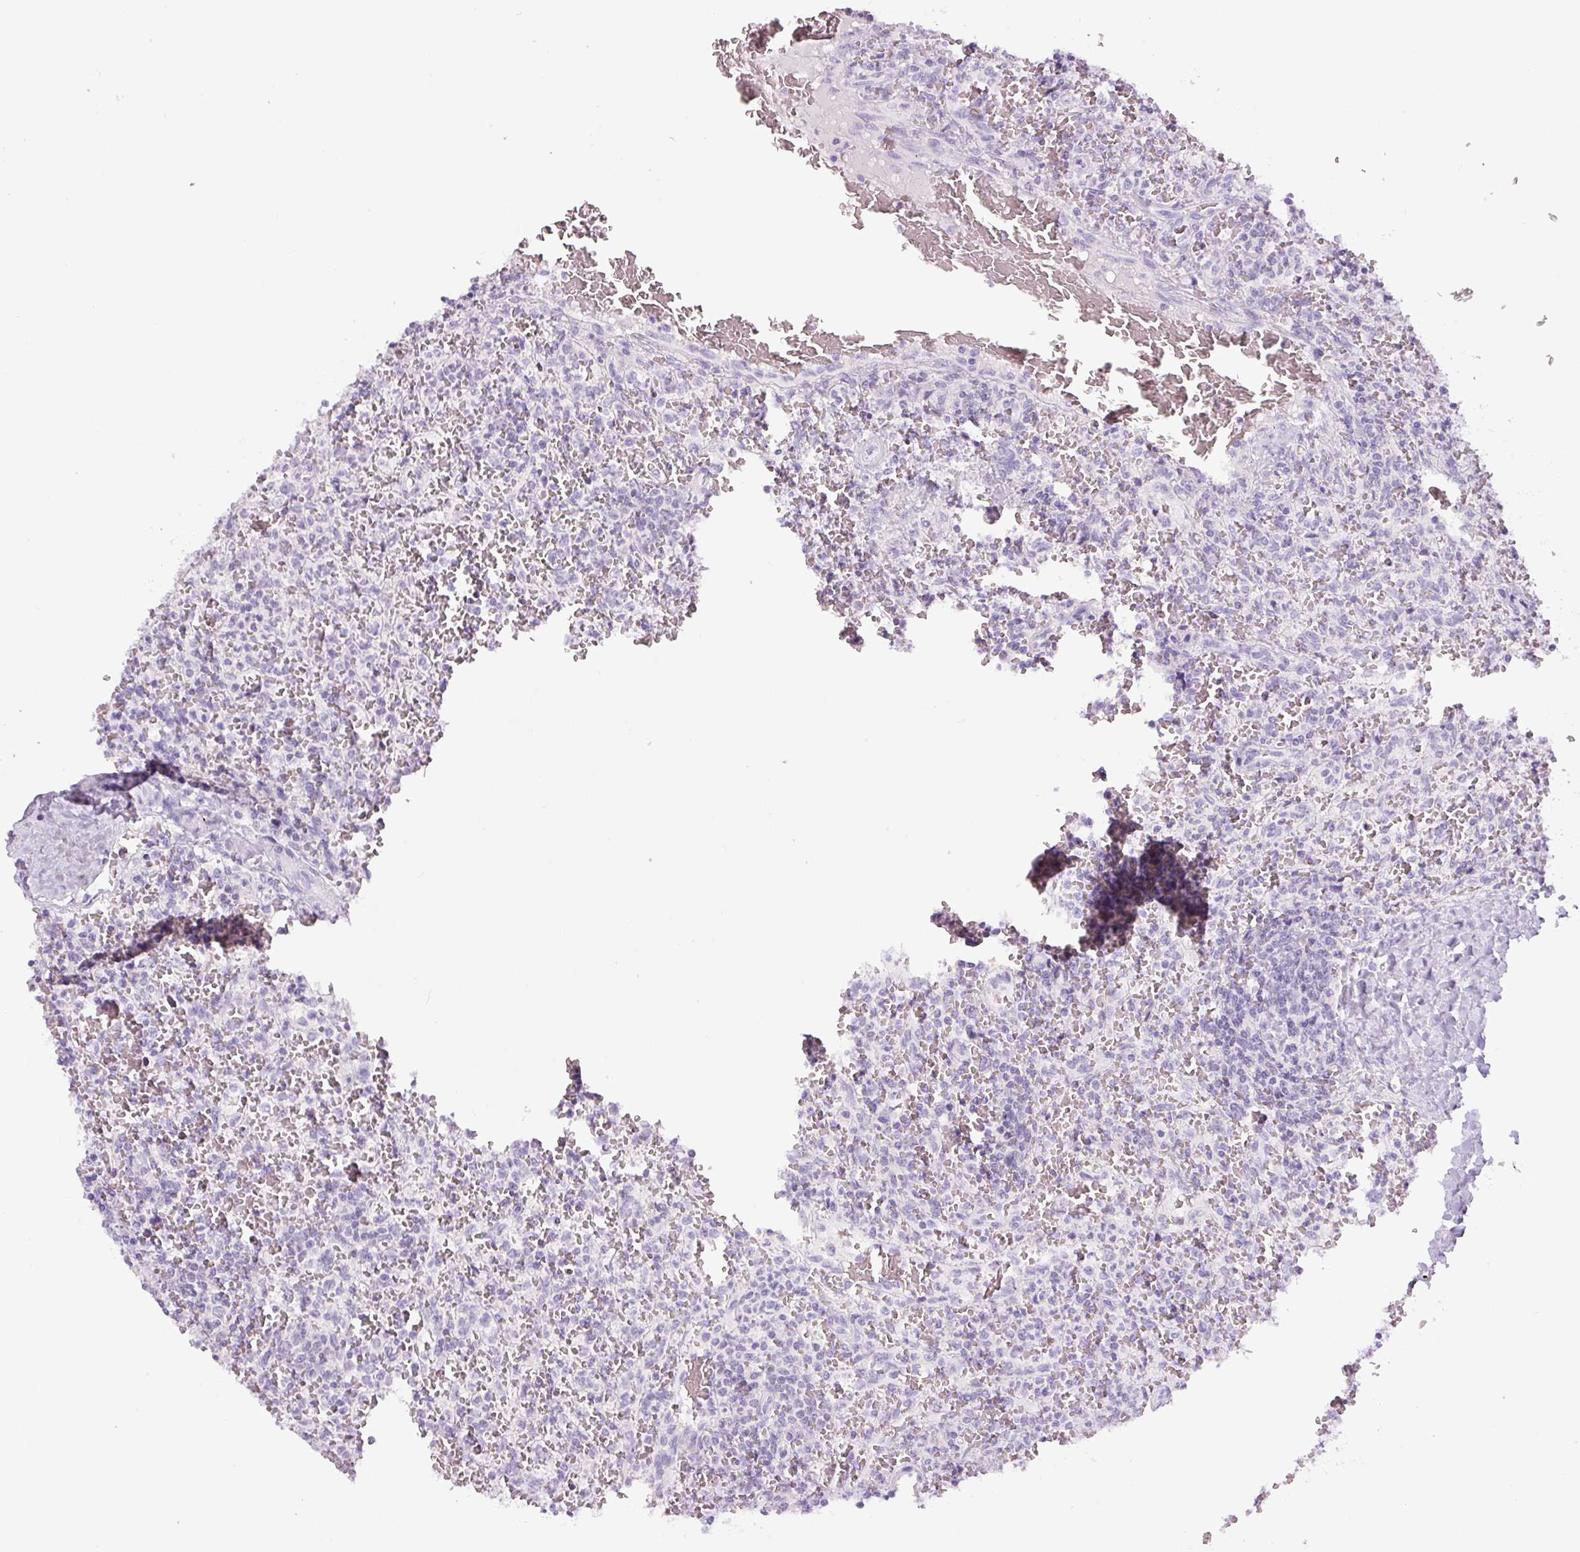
{"staining": {"intensity": "negative", "quantity": "none", "location": "none"}, "tissue": "lymphoma", "cell_type": "Tumor cells", "image_type": "cancer", "snomed": [{"axis": "morphology", "description": "Malignant lymphoma, non-Hodgkin's type, Low grade"}, {"axis": "topography", "description": "Spleen"}], "caption": "Tumor cells are negative for protein expression in human low-grade malignant lymphoma, non-Hodgkin's type. (Stains: DAB (3,3'-diaminobenzidine) immunohistochemistry with hematoxylin counter stain, Microscopy: brightfield microscopy at high magnification).", "gene": "SIX1", "patient": {"sex": "female", "age": 64}}